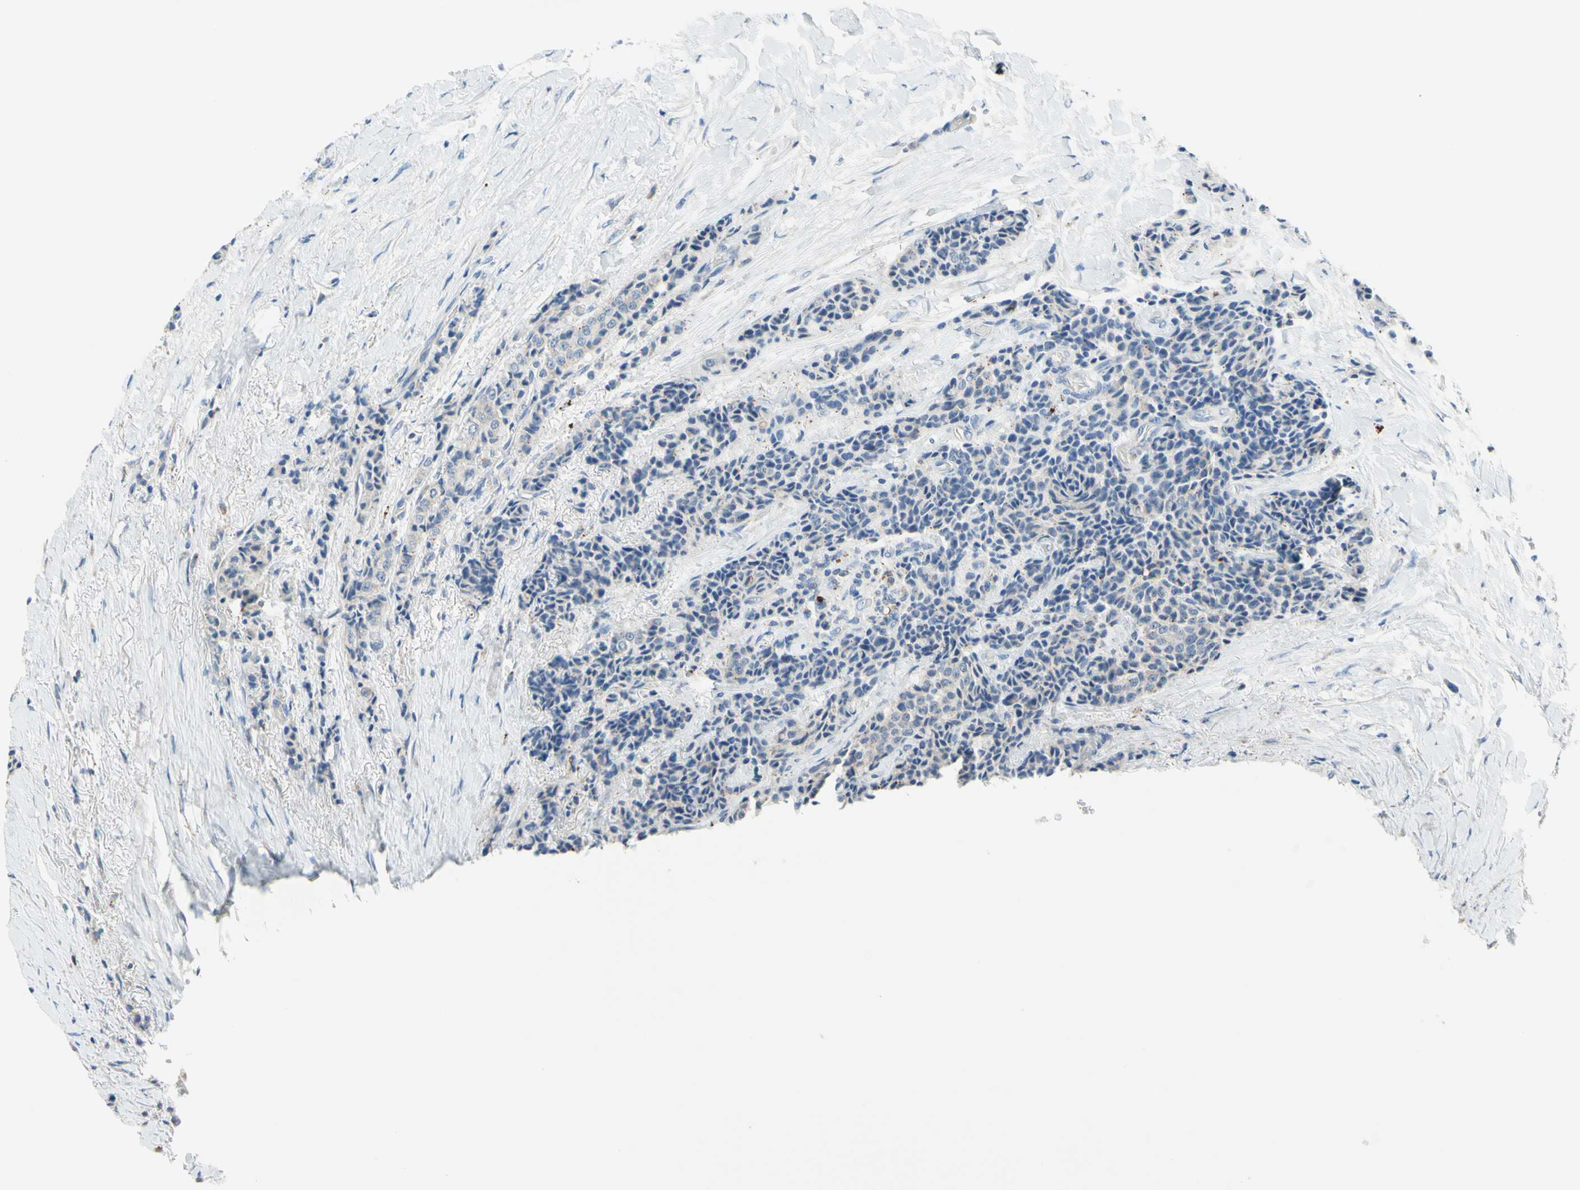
{"staining": {"intensity": "negative", "quantity": "none", "location": "none"}, "tissue": "carcinoid", "cell_type": "Tumor cells", "image_type": "cancer", "snomed": [{"axis": "morphology", "description": "Carcinoid, malignant, NOS"}, {"axis": "topography", "description": "Colon"}], "caption": "Immunohistochemistry (IHC) micrograph of human carcinoid stained for a protein (brown), which demonstrates no staining in tumor cells.", "gene": "MFF", "patient": {"sex": "female", "age": 61}}